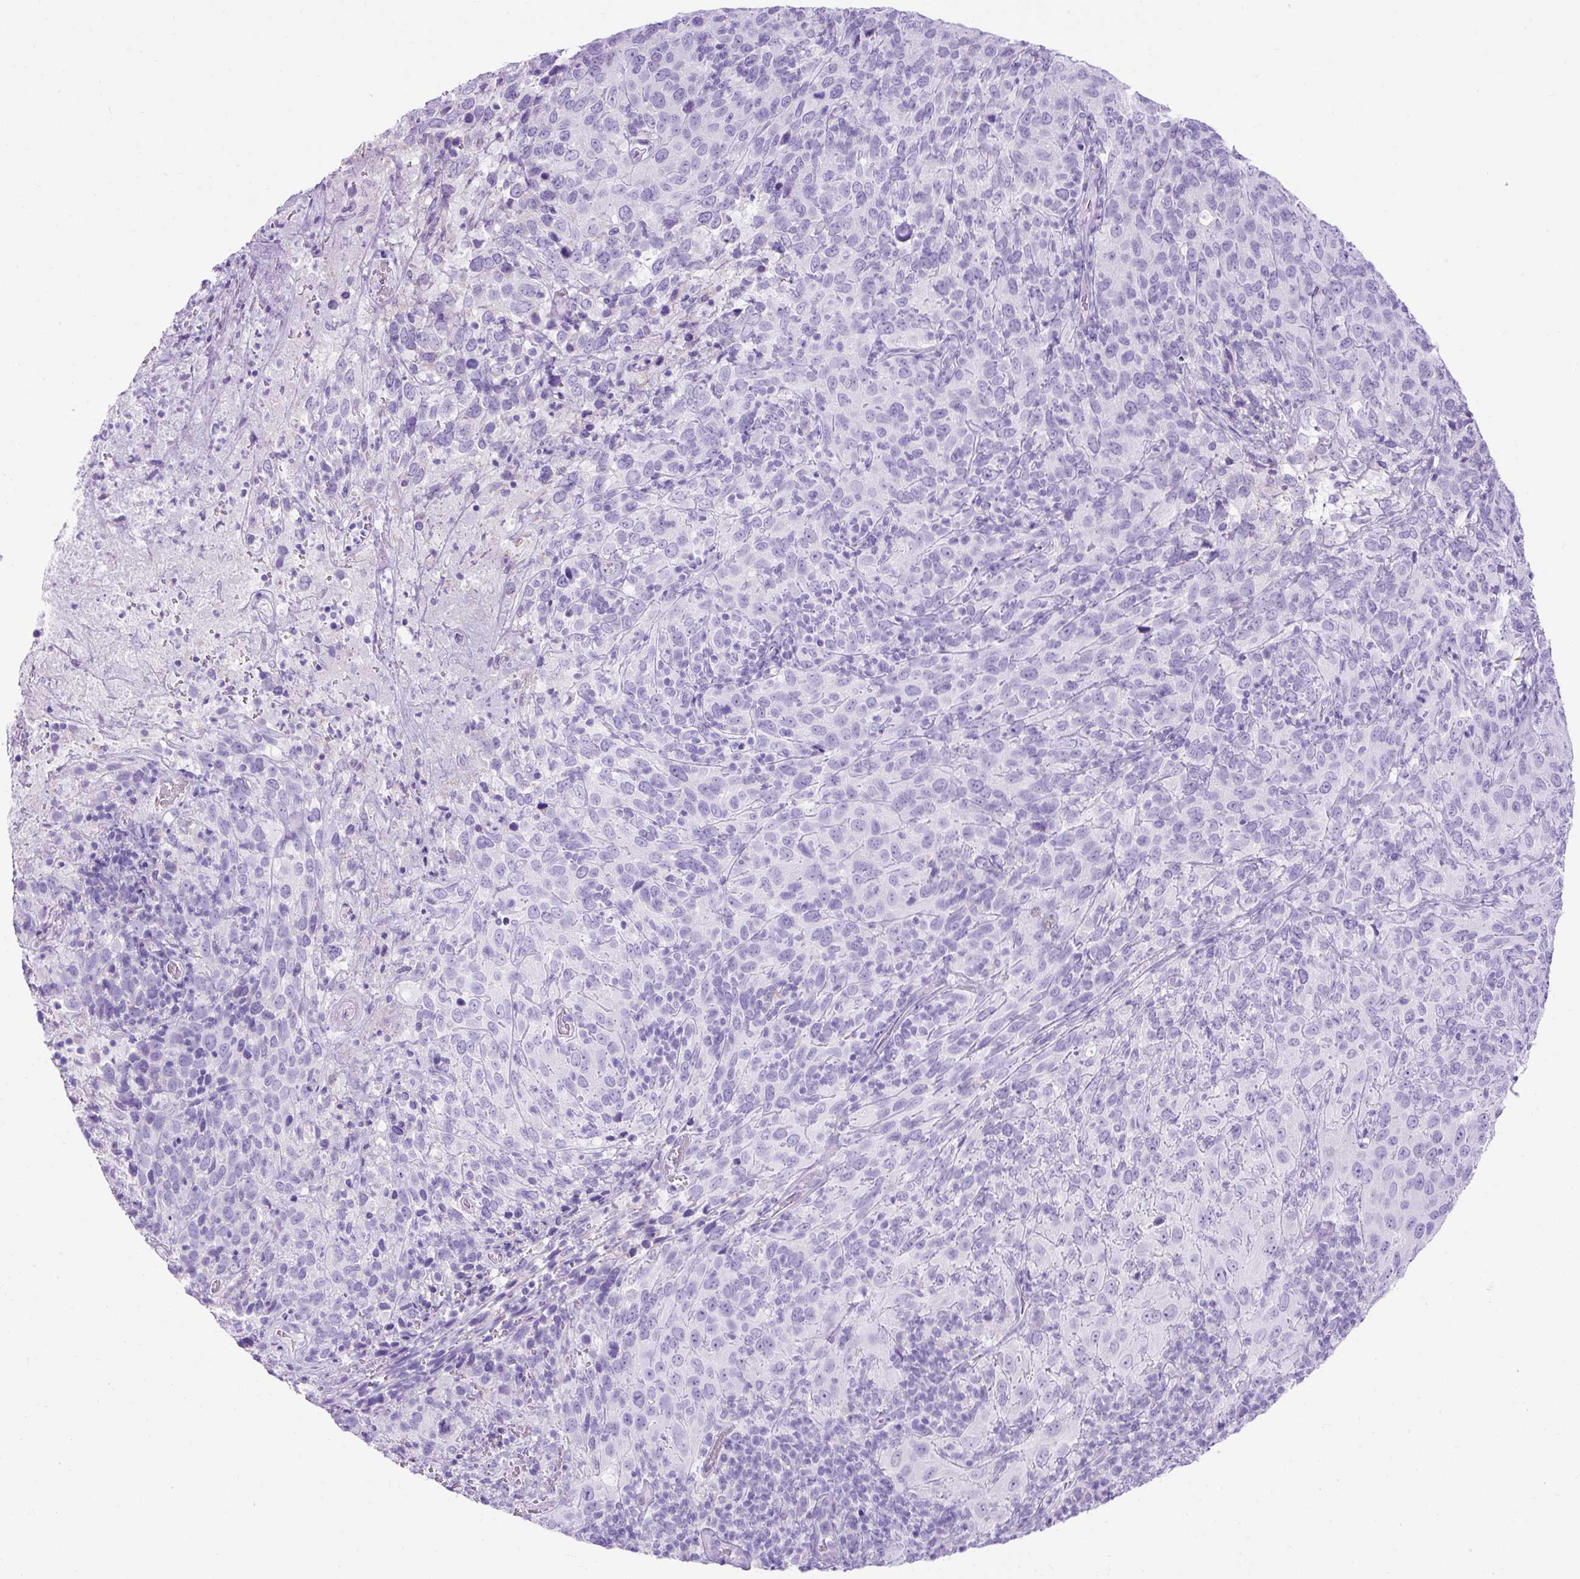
{"staining": {"intensity": "negative", "quantity": "none", "location": "none"}, "tissue": "cervical cancer", "cell_type": "Tumor cells", "image_type": "cancer", "snomed": [{"axis": "morphology", "description": "Squamous cell carcinoma, NOS"}, {"axis": "topography", "description": "Cervix"}], "caption": "Tumor cells are negative for protein expression in human squamous cell carcinoma (cervical).", "gene": "KRT12", "patient": {"sex": "female", "age": 51}}